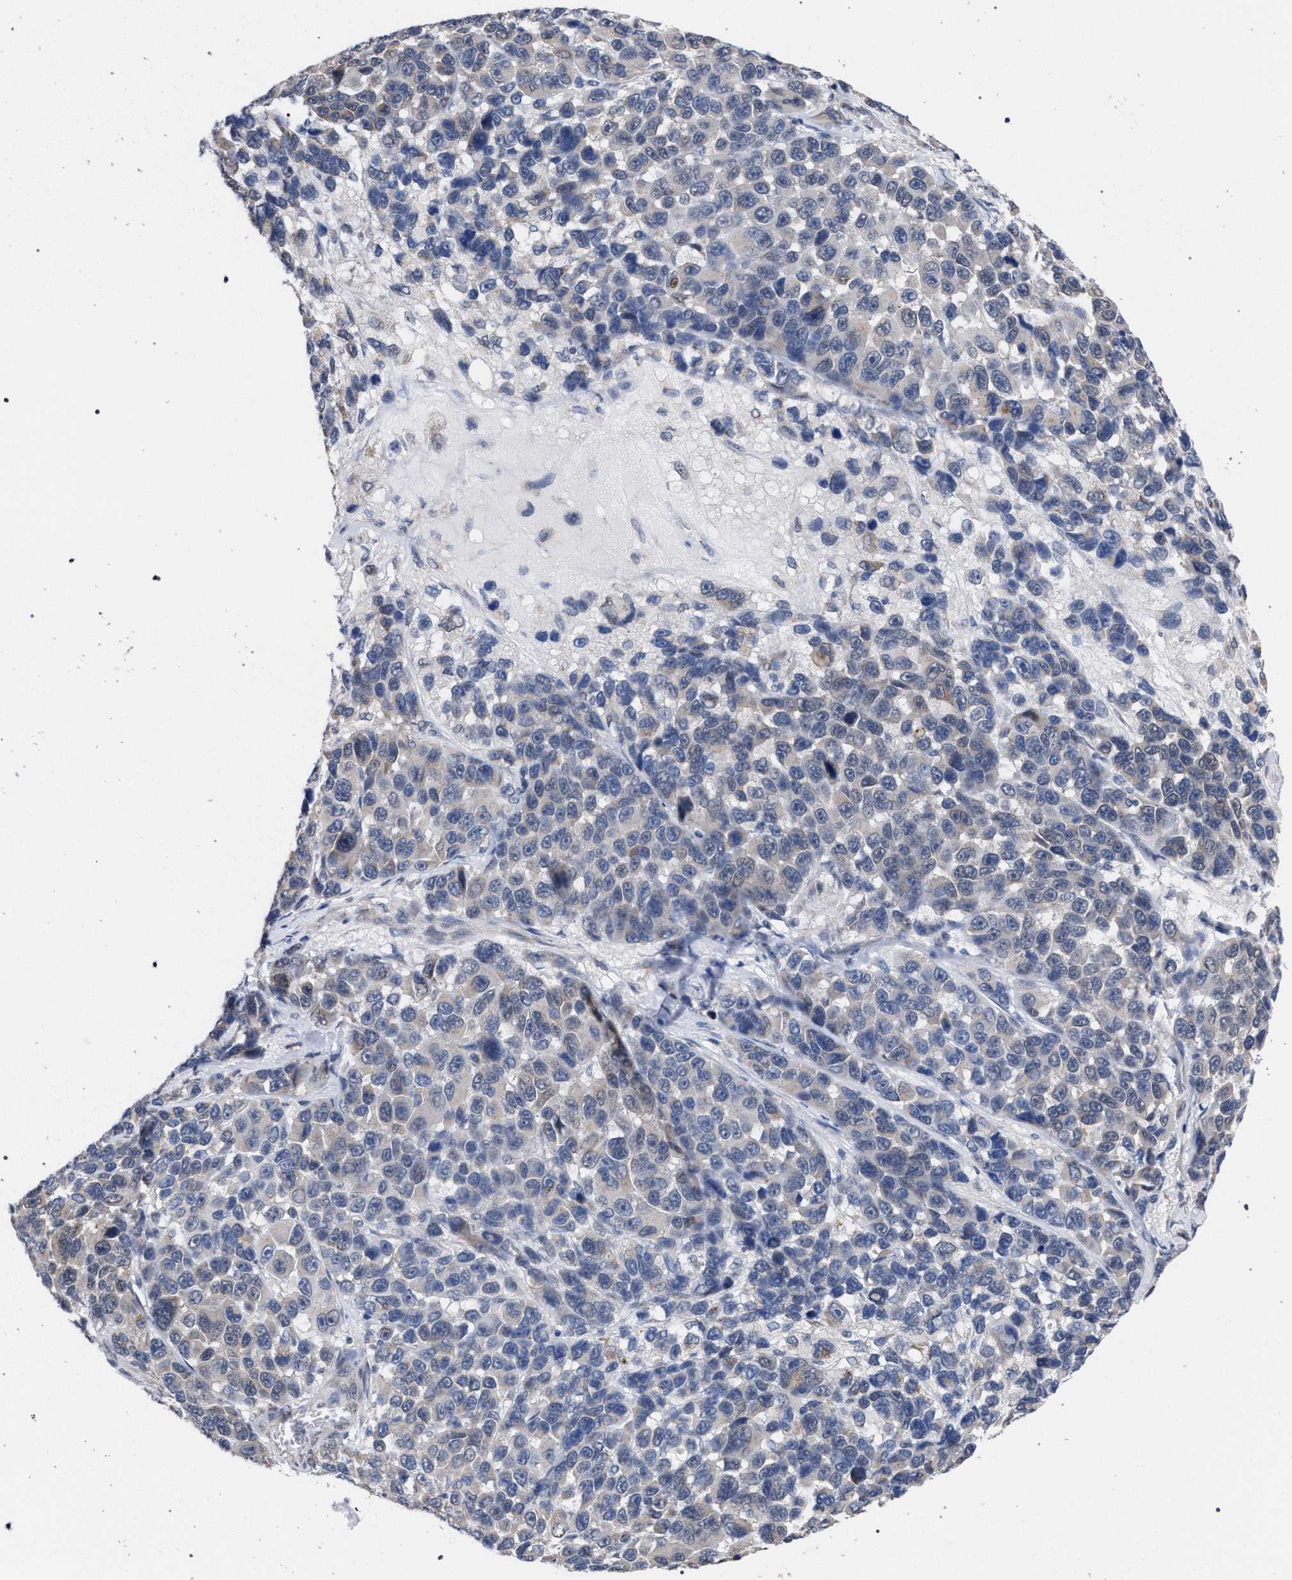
{"staining": {"intensity": "negative", "quantity": "none", "location": "none"}, "tissue": "melanoma", "cell_type": "Tumor cells", "image_type": "cancer", "snomed": [{"axis": "morphology", "description": "Malignant melanoma, NOS"}, {"axis": "topography", "description": "Skin"}], "caption": "Immunohistochemistry (IHC) micrograph of neoplastic tissue: human malignant melanoma stained with DAB (3,3'-diaminobenzidine) exhibits no significant protein positivity in tumor cells.", "gene": "GOLGA2", "patient": {"sex": "male", "age": 53}}